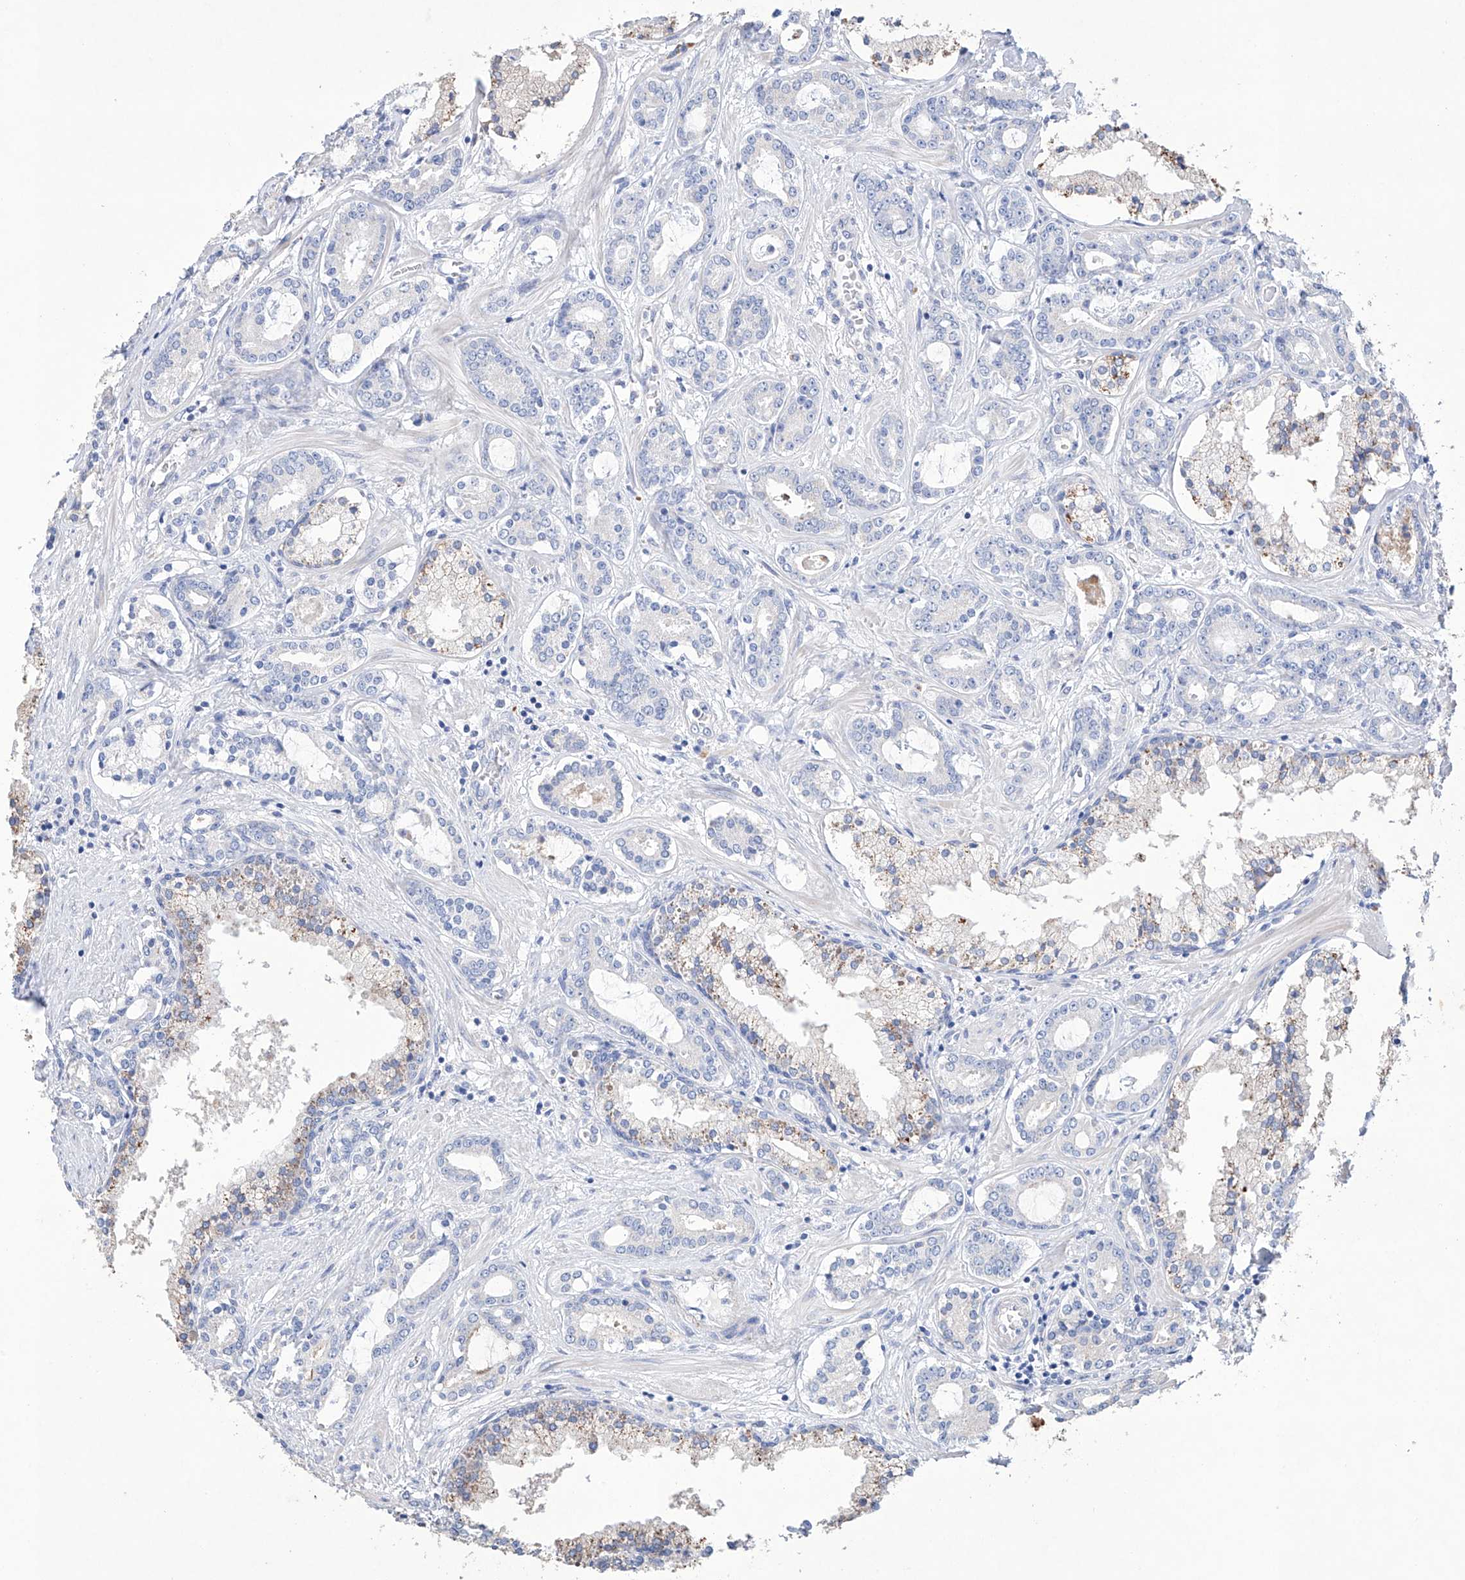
{"staining": {"intensity": "negative", "quantity": "none", "location": "none"}, "tissue": "prostate cancer", "cell_type": "Tumor cells", "image_type": "cancer", "snomed": [{"axis": "morphology", "description": "Adenocarcinoma, High grade"}, {"axis": "topography", "description": "Prostate"}], "caption": "Human high-grade adenocarcinoma (prostate) stained for a protein using IHC displays no positivity in tumor cells.", "gene": "AFG1L", "patient": {"sex": "male", "age": 58}}